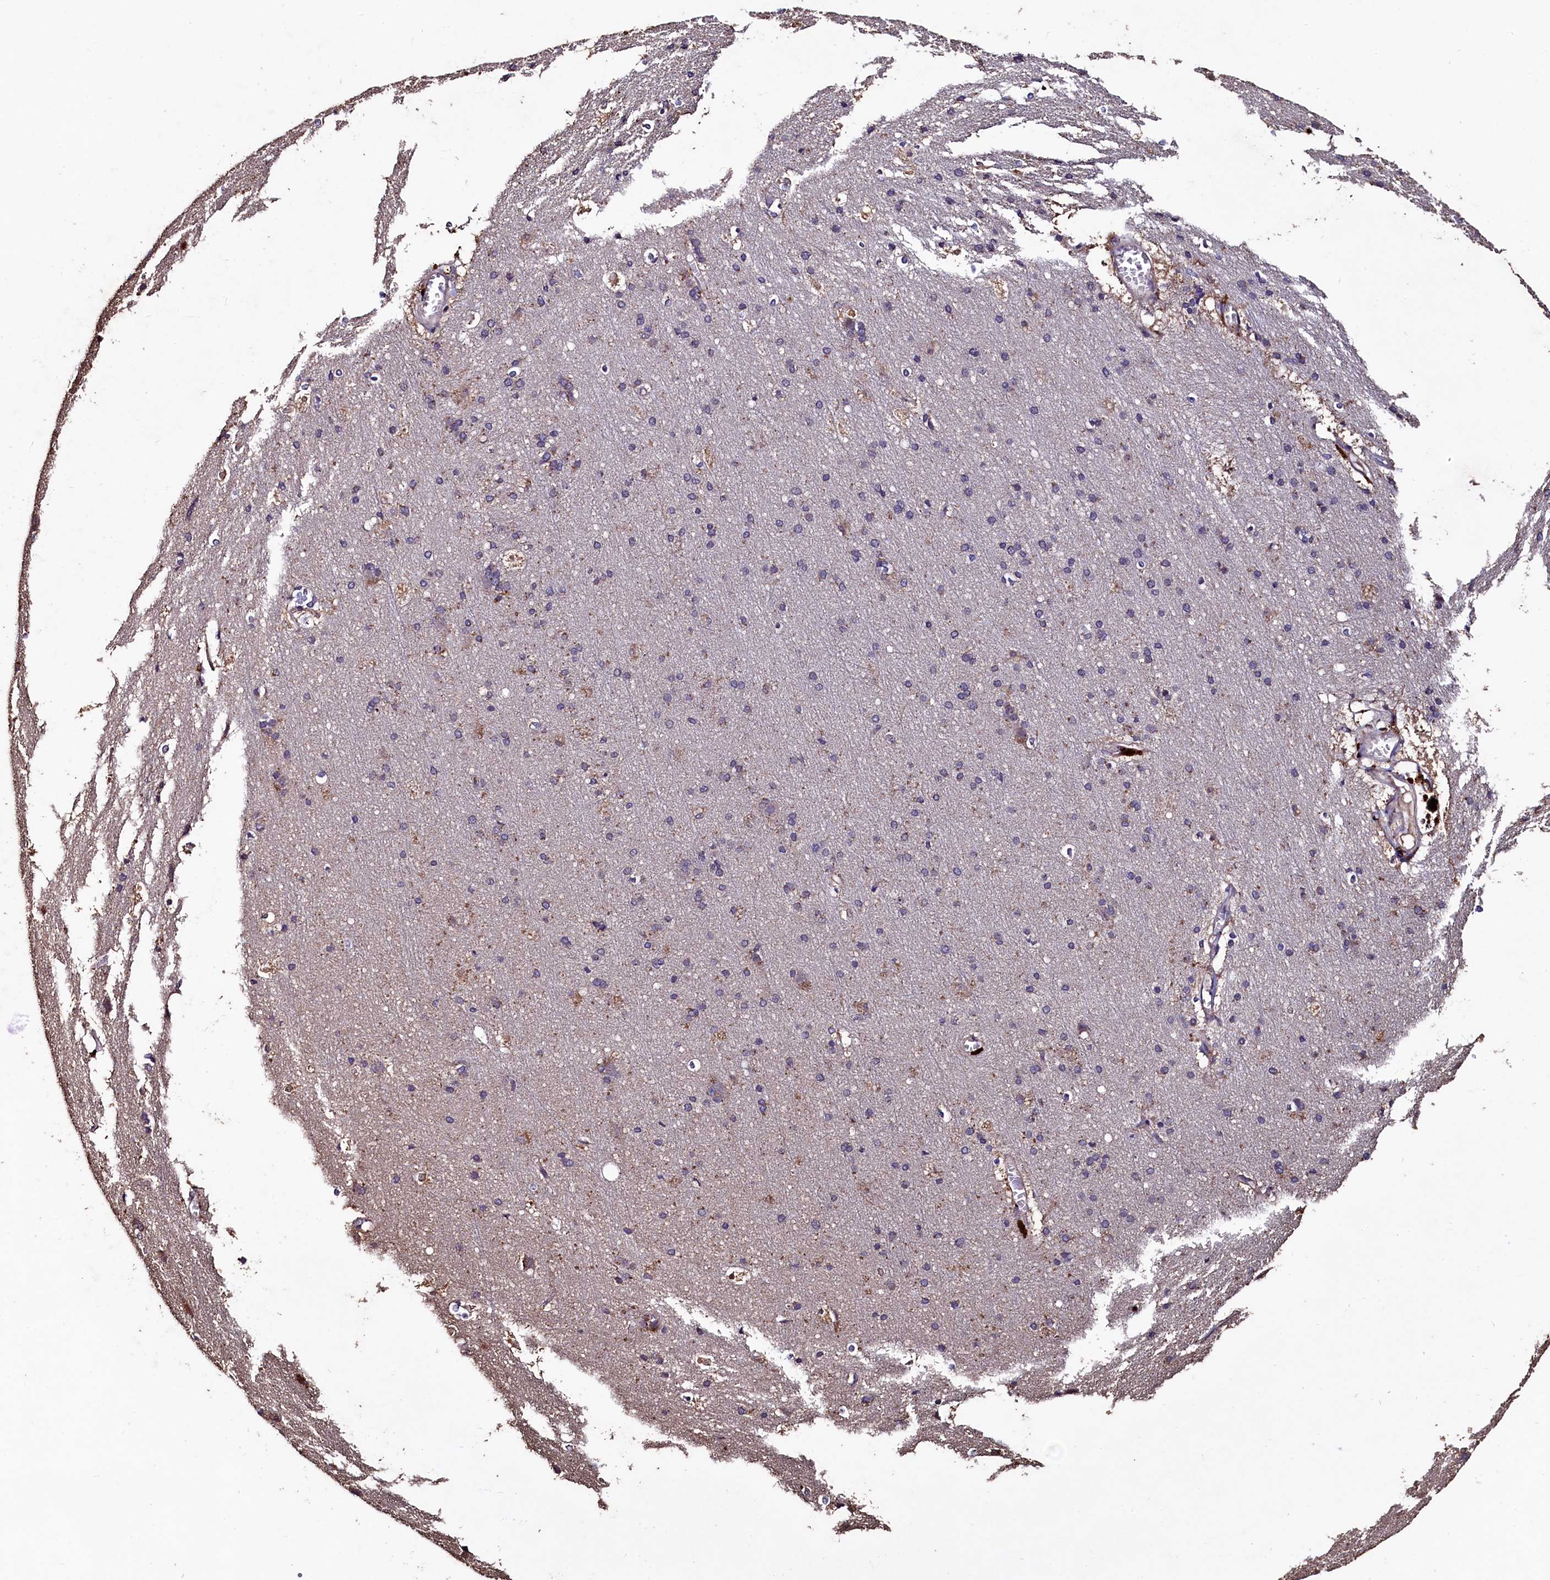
{"staining": {"intensity": "negative", "quantity": "none", "location": "none"}, "tissue": "cerebral cortex", "cell_type": "Endothelial cells", "image_type": "normal", "snomed": [{"axis": "morphology", "description": "Normal tissue, NOS"}, {"axis": "topography", "description": "Cerebral cortex"}], "caption": "An immunohistochemistry (IHC) photomicrograph of normal cerebral cortex is shown. There is no staining in endothelial cells of cerebral cortex. (DAB immunohistochemistry (IHC), high magnification).", "gene": "TMEM98", "patient": {"sex": "male", "age": 54}}